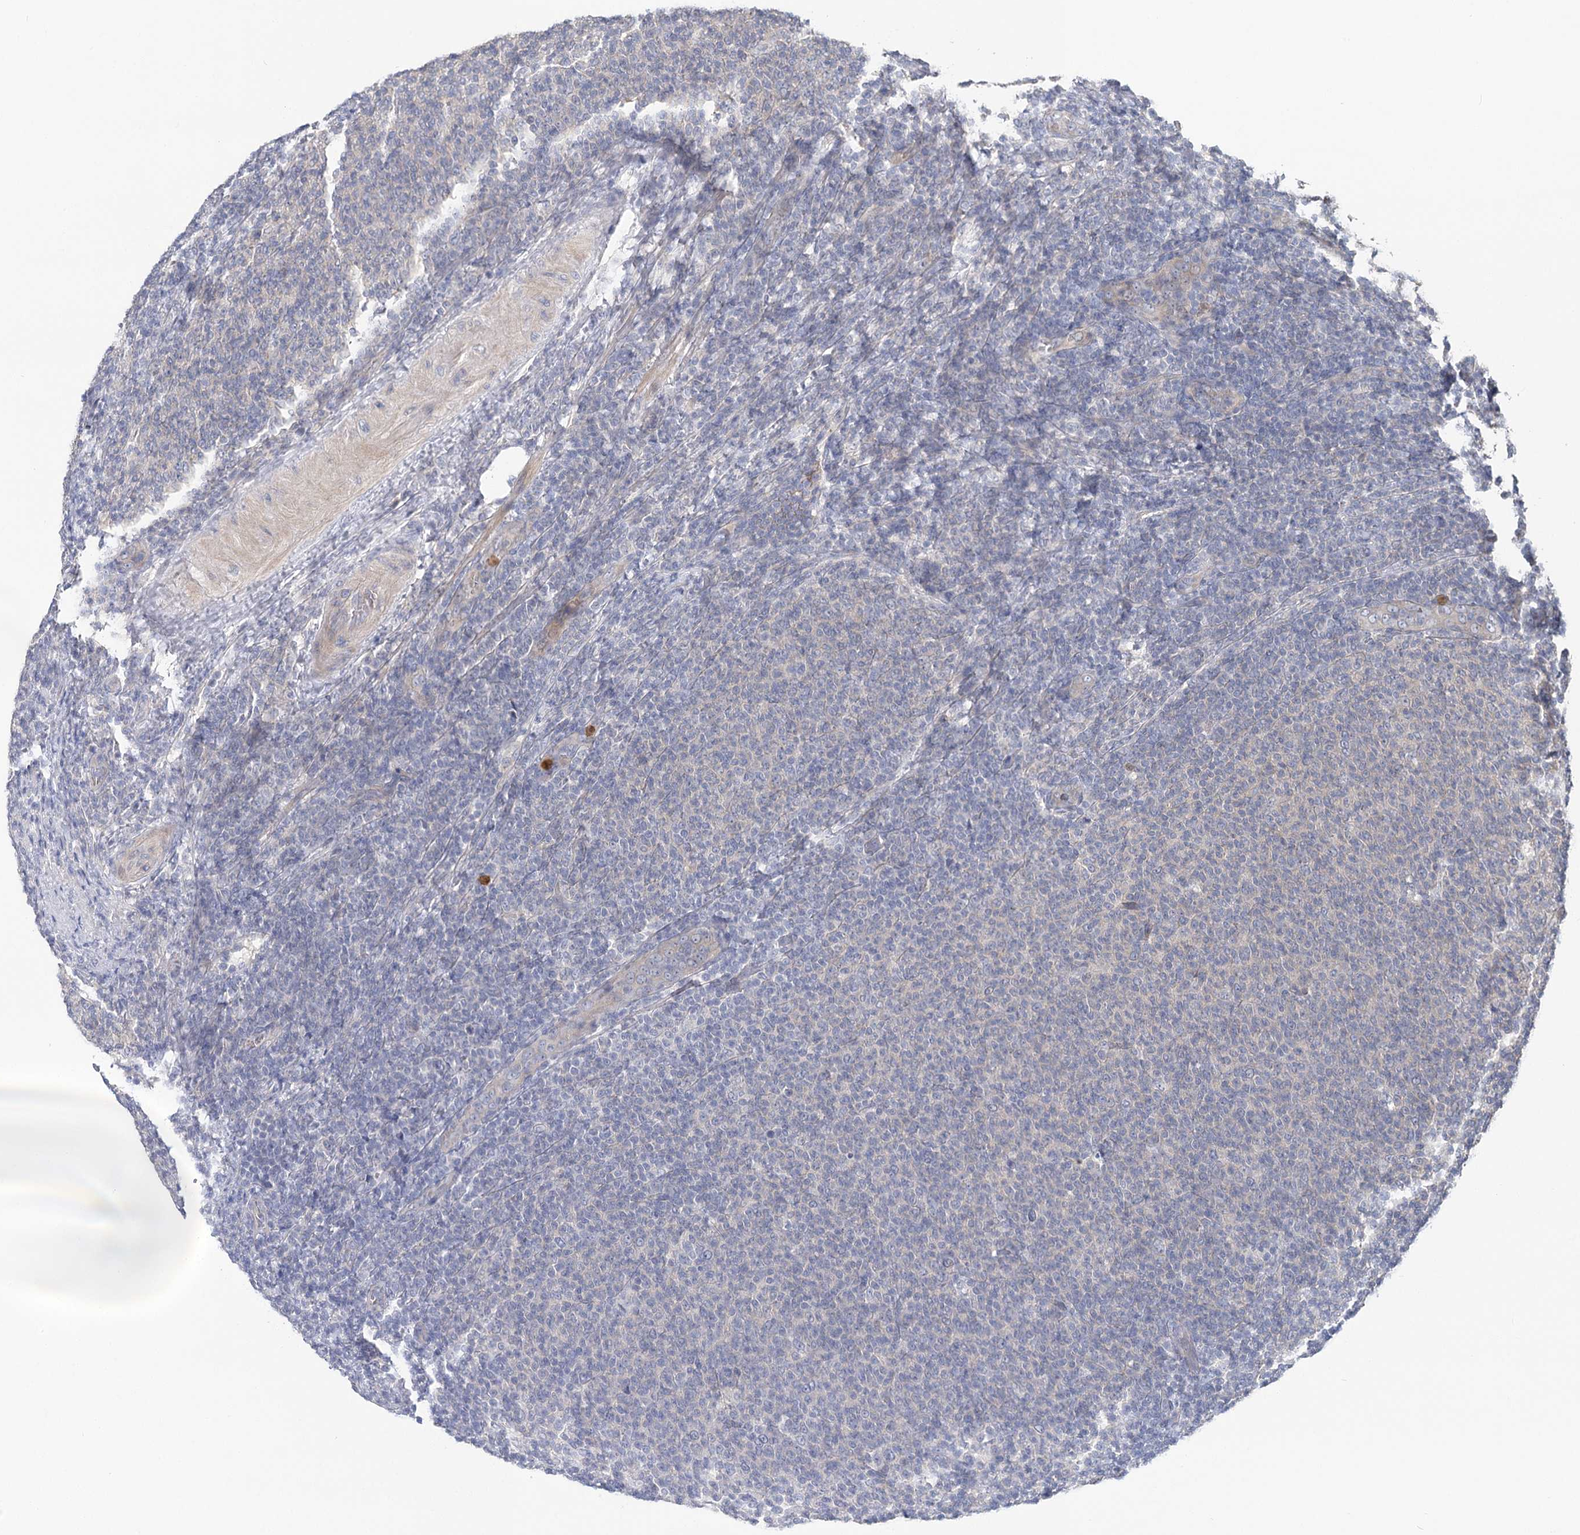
{"staining": {"intensity": "negative", "quantity": "none", "location": "none"}, "tissue": "lymphoma", "cell_type": "Tumor cells", "image_type": "cancer", "snomed": [{"axis": "morphology", "description": "Malignant lymphoma, non-Hodgkin's type, Low grade"}, {"axis": "topography", "description": "Lymph node"}], "caption": "DAB (3,3'-diaminobenzidine) immunohistochemical staining of human lymphoma demonstrates no significant expression in tumor cells.", "gene": "EPB41L5", "patient": {"sex": "male", "age": 66}}